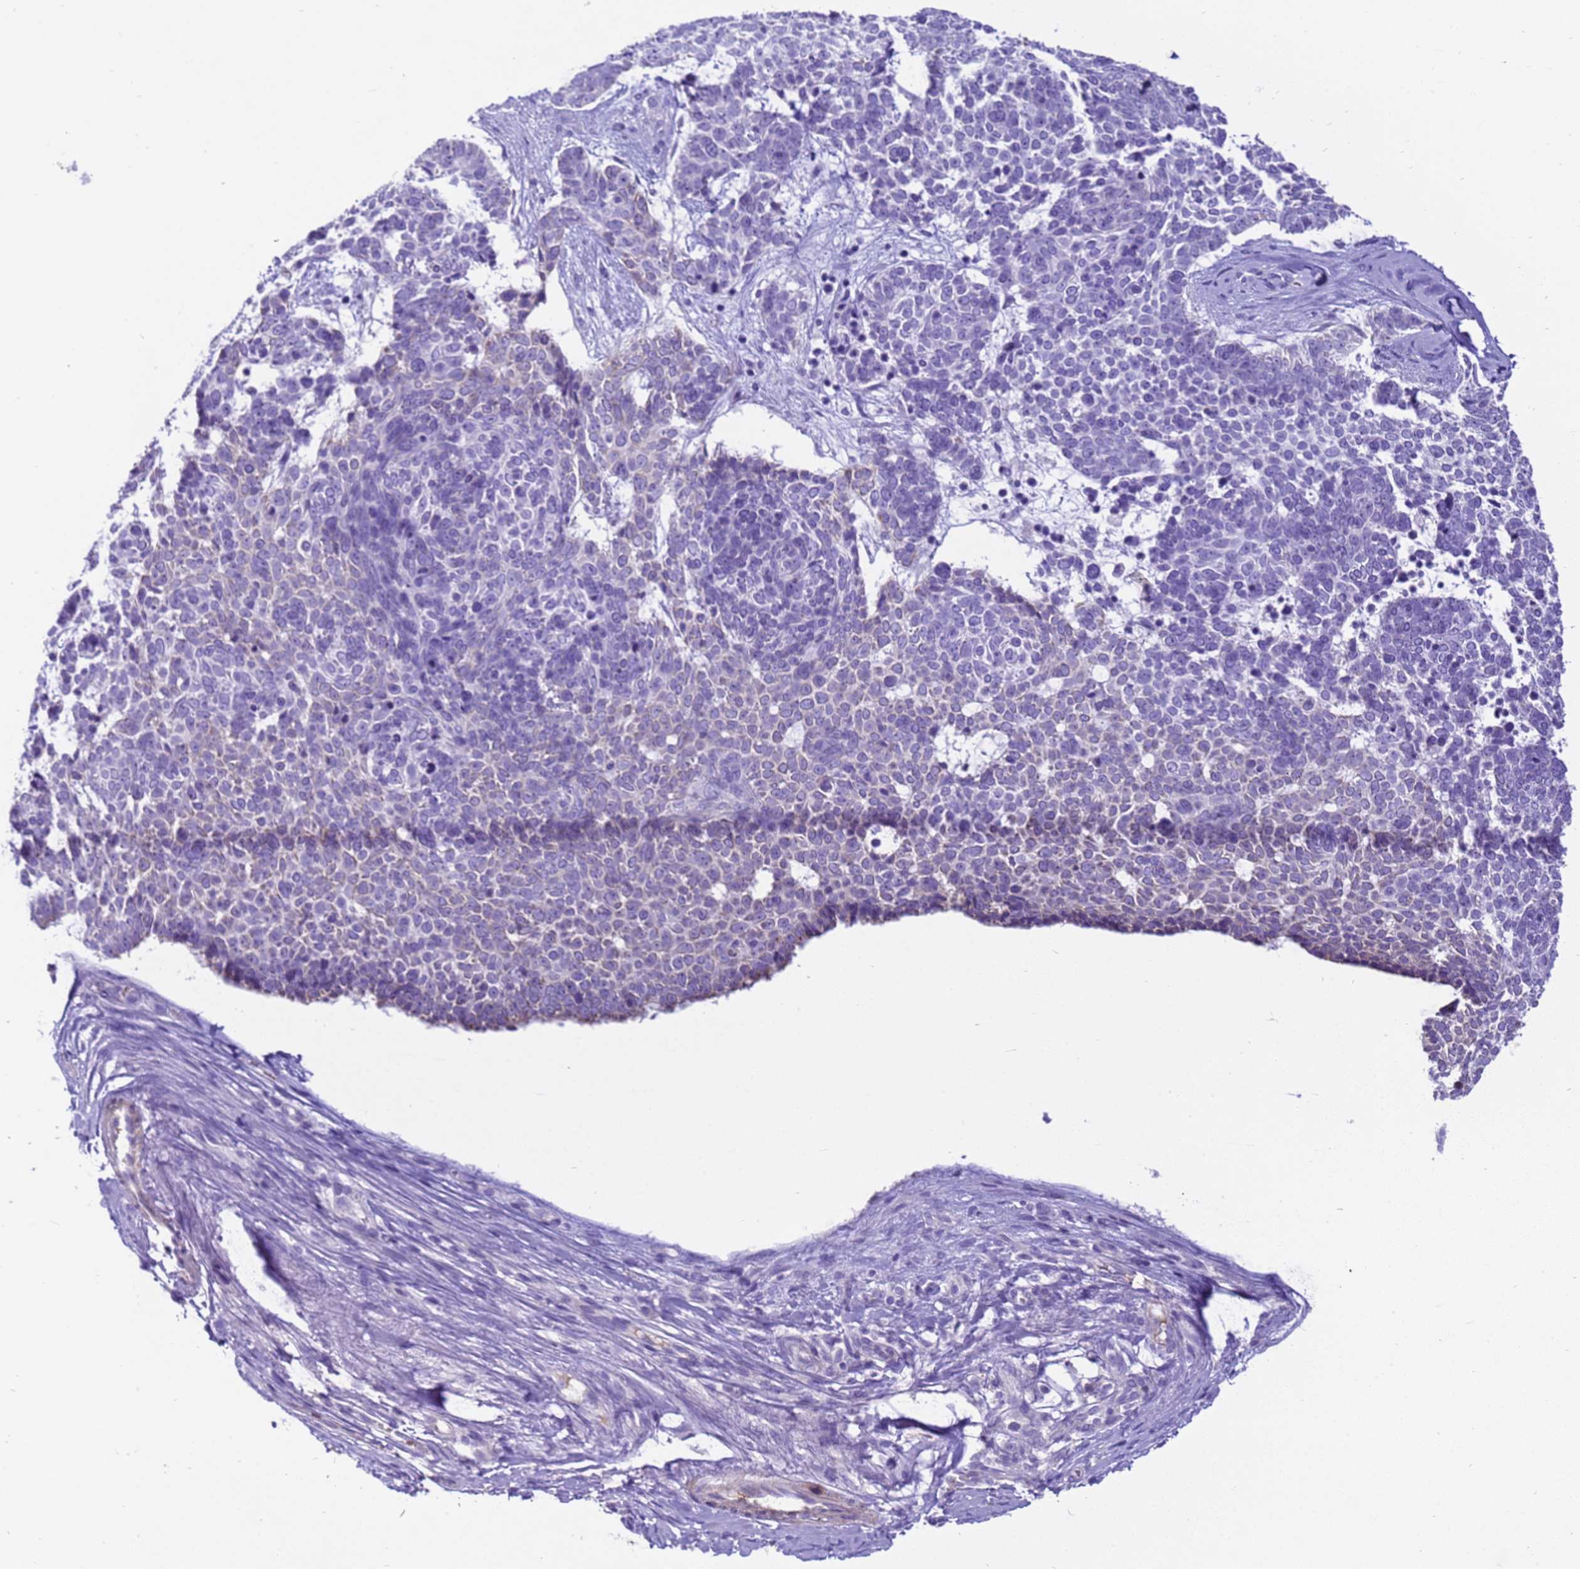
{"staining": {"intensity": "negative", "quantity": "none", "location": "none"}, "tissue": "skin cancer", "cell_type": "Tumor cells", "image_type": "cancer", "snomed": [{"axis": "morphology", "description": "Basal cell carcinoma"}, {"axis": "topography", "description": "Skin"}], "caption": "High magnification brightfield microscopy of skin basal cell carcinoma stained with DAB (3,3'-diaminobenzidine) (brown) and counterstained with hematoxylin (blue): tumor cells show no significant positivity. The staining is performed using DAB brown chromogen with nuclei counter-stained in using hematoxylin.", "gene": "PIEZO2", "patient": {"sex": "female", "age": 81}}